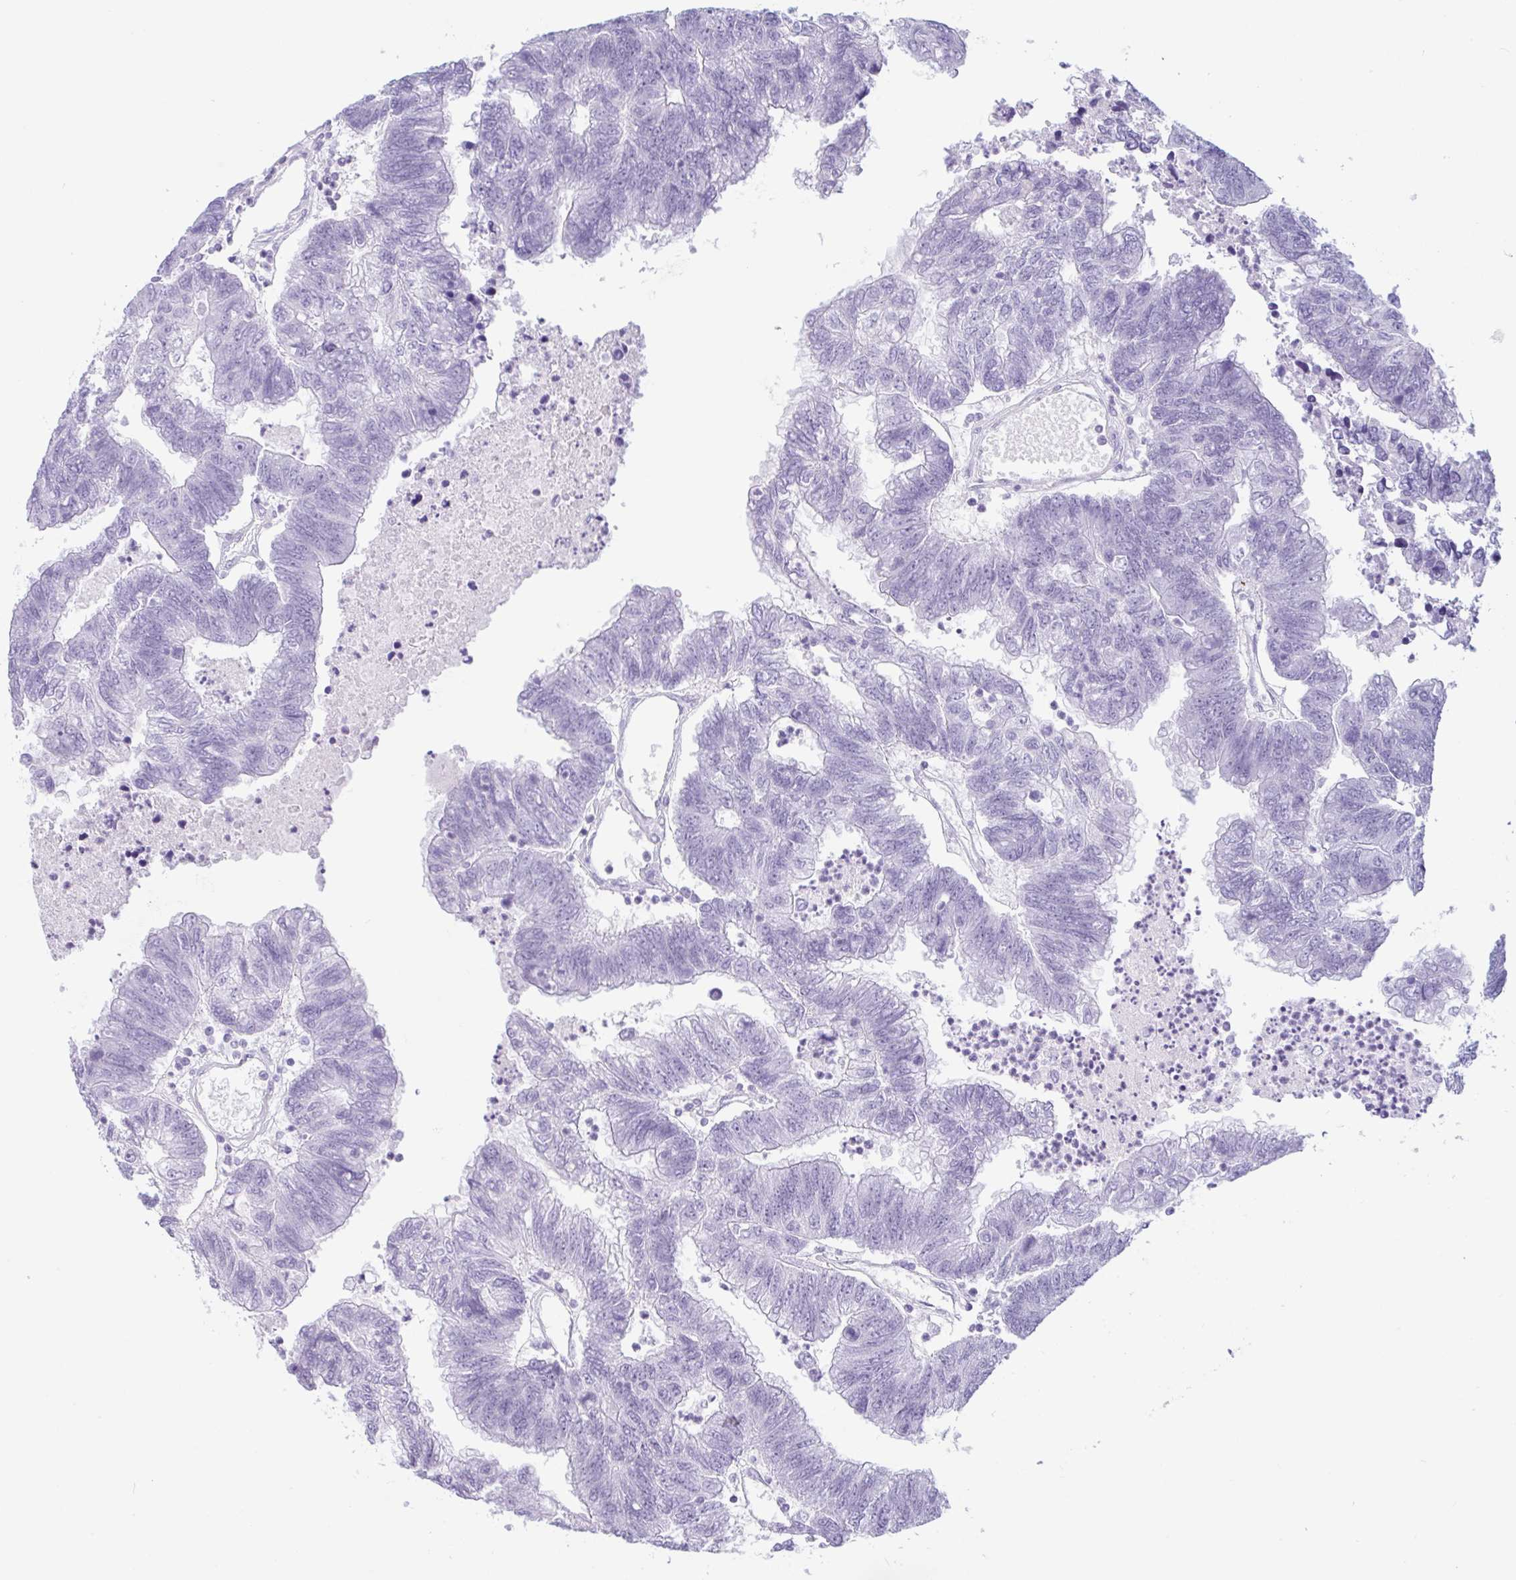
{"staining": {"intensity": "negative", "quantity": "none", "location": "none"}, "tissue": "colorectal cancer", "cell_type": "Tumor cells", "image_type": "cancer", "snomed": [{"axis": "morphology", "description": "Adenocarcinoma, NOS"}, {"axis": "topography", "description": "Colon"}], "caption": "An IHC image of colorectal cancer (adenocarcinoma) is shown. There is no staining in tumor cells of colorectal cancer (adenocarcinoma).", "gene": "CTSE", "patient": {"sex": "female", "age": 48}}